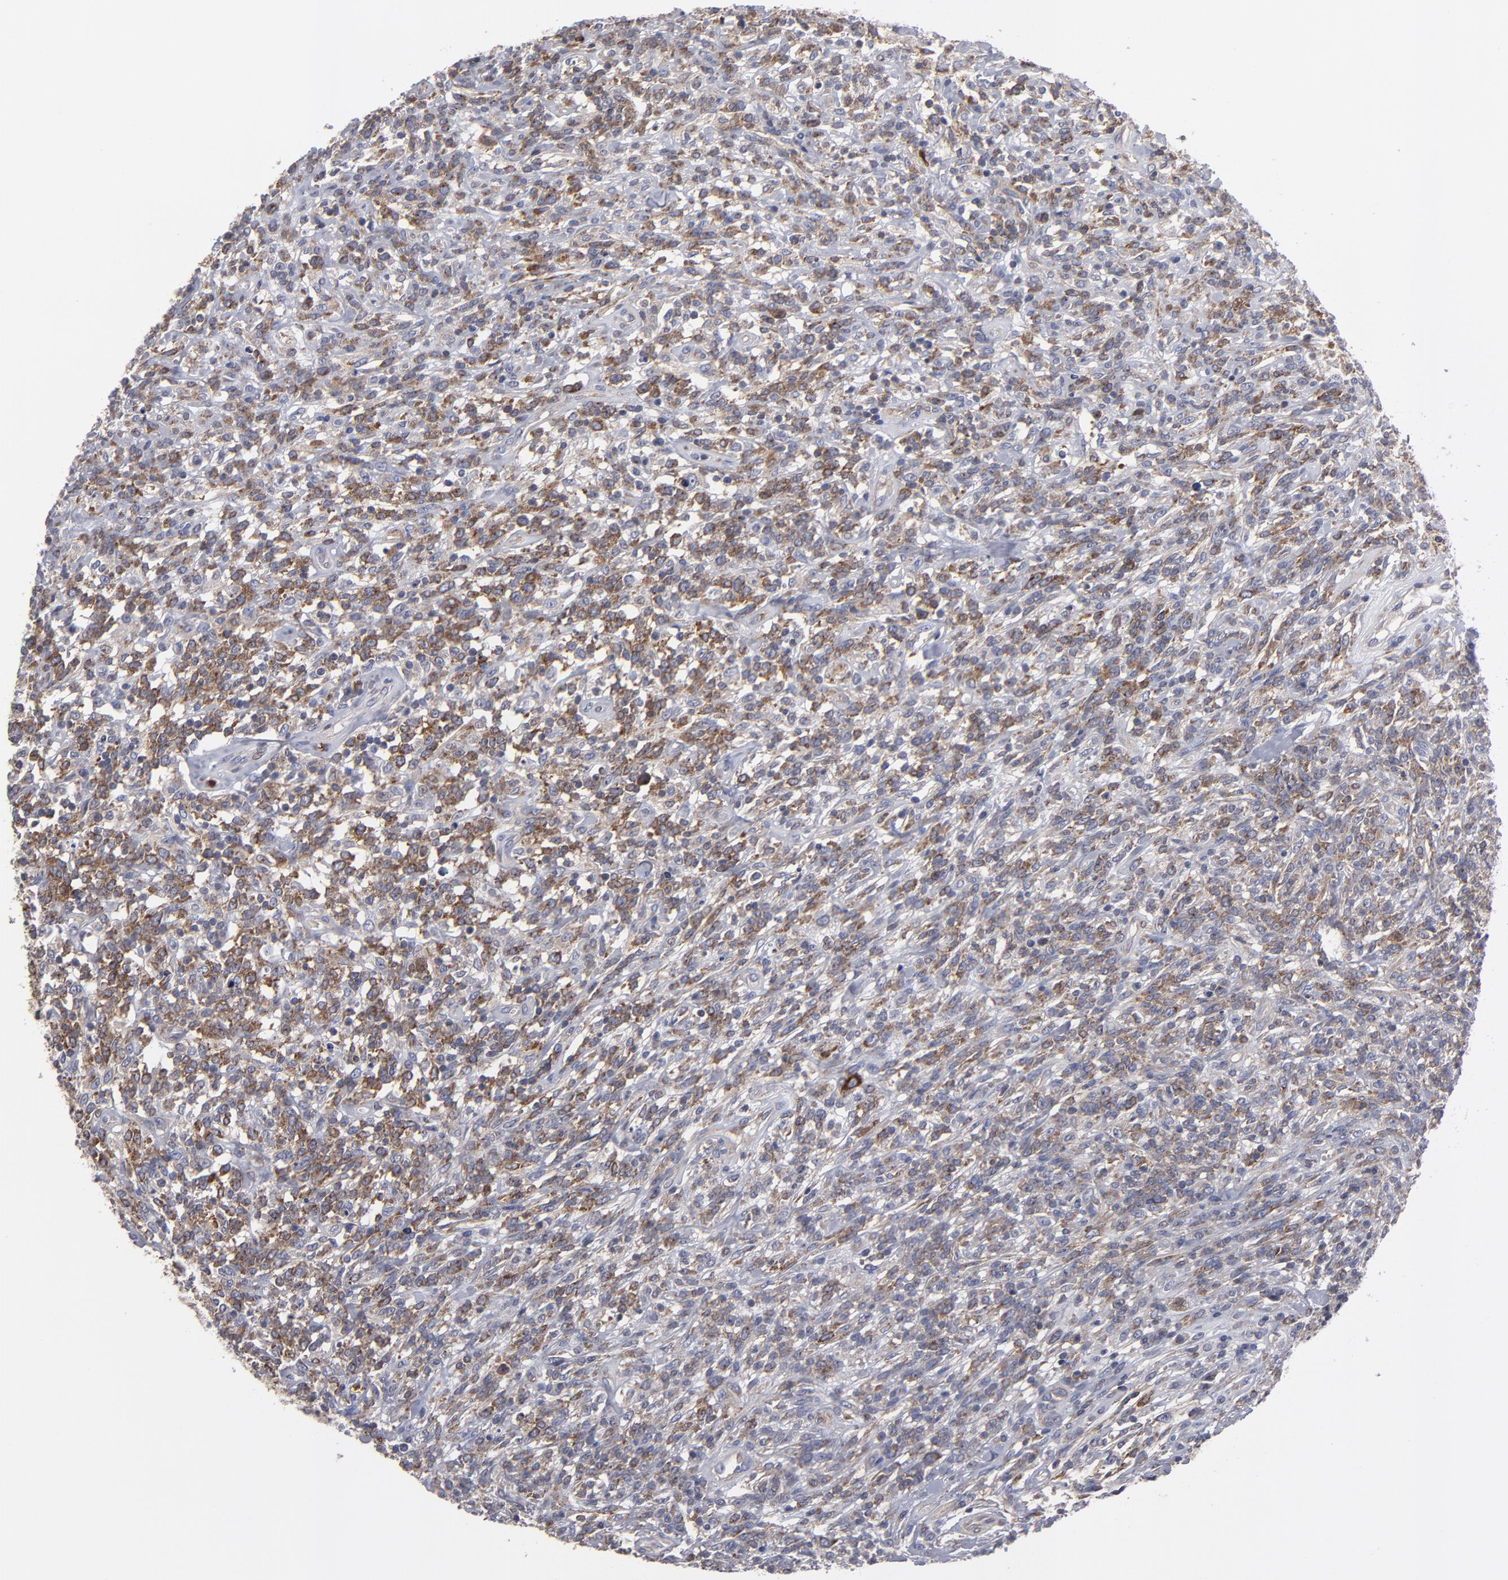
{"staining": {"intensity": "moderate", "quantity": "25%-75%", "location": "cytoplasmic/membranous"}, "tissue": "lymphoma", "cell_type": "Tumor cells", "image_type": "cancer", "snomed": [{"axis": "morphology", "description": "Malignant lymphoma, non-Hodgkin's type, High grade"}, {"axis": "topography", "description": "Lymph node"}], "caption": "DAB immunohistochemical staining of human high-grade malignant lymphoma, non-Hodgkin's type exhibits moderate cytoplasmic/membranous protein positivity in about 25%-75% of tumor cells.", "gene": "CEP97", "patient": {"sex": "female", "age": 73}}